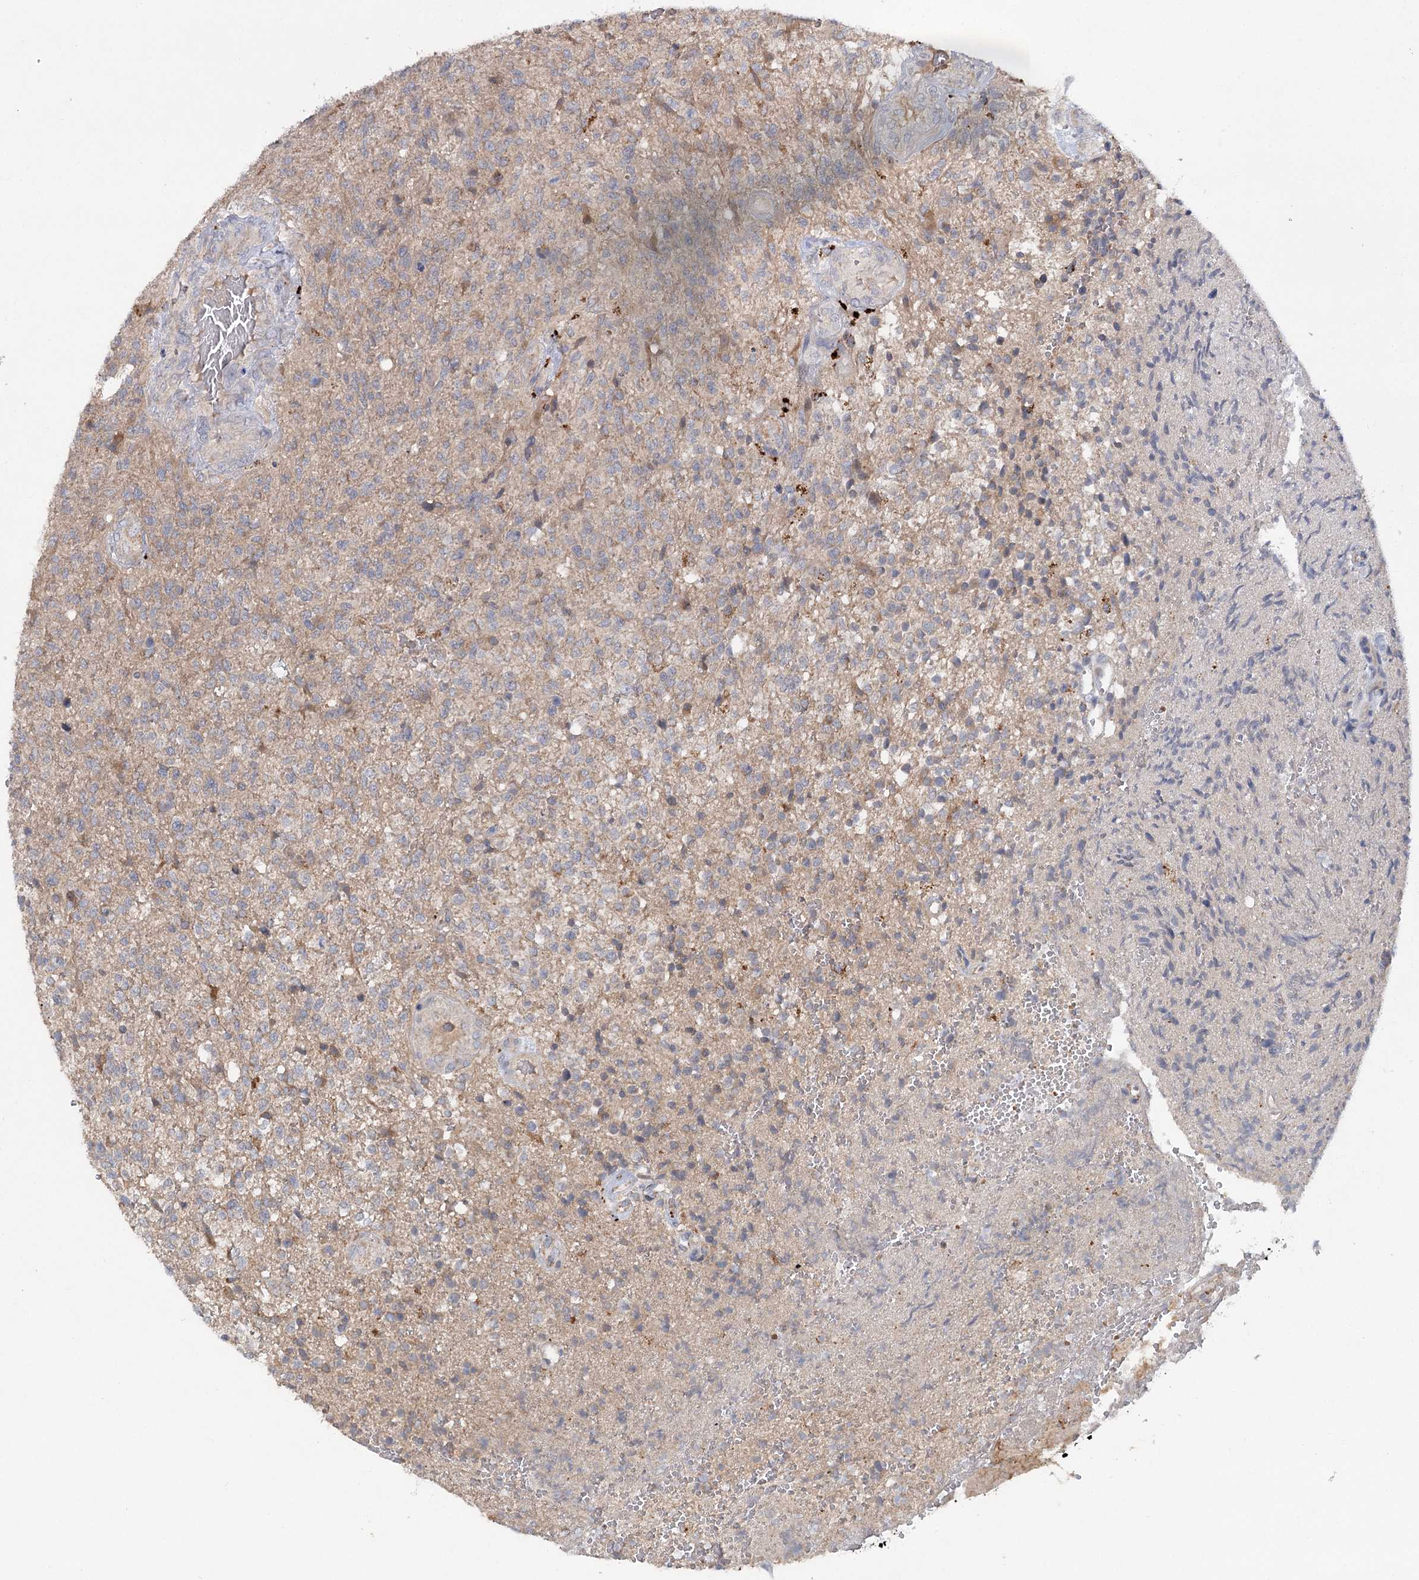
{"staining": {"intensity": "negative", "quantity": "none", "location": "none"}, "tissue": "glioma", "cell_type": "Tumor cells", "image_type": "cancer", "snomed": [{"axis": "morphology", "description": "Glioma, malignant, High grade"}, {"axis": "topography", "description": "Brain"}], "caption": "A micrograph of human malignant glioma (high-grade) is negative for staining in tumor cells.", "gene": "PYROXD2", "patient": {"sex": "male", "age": 56}}